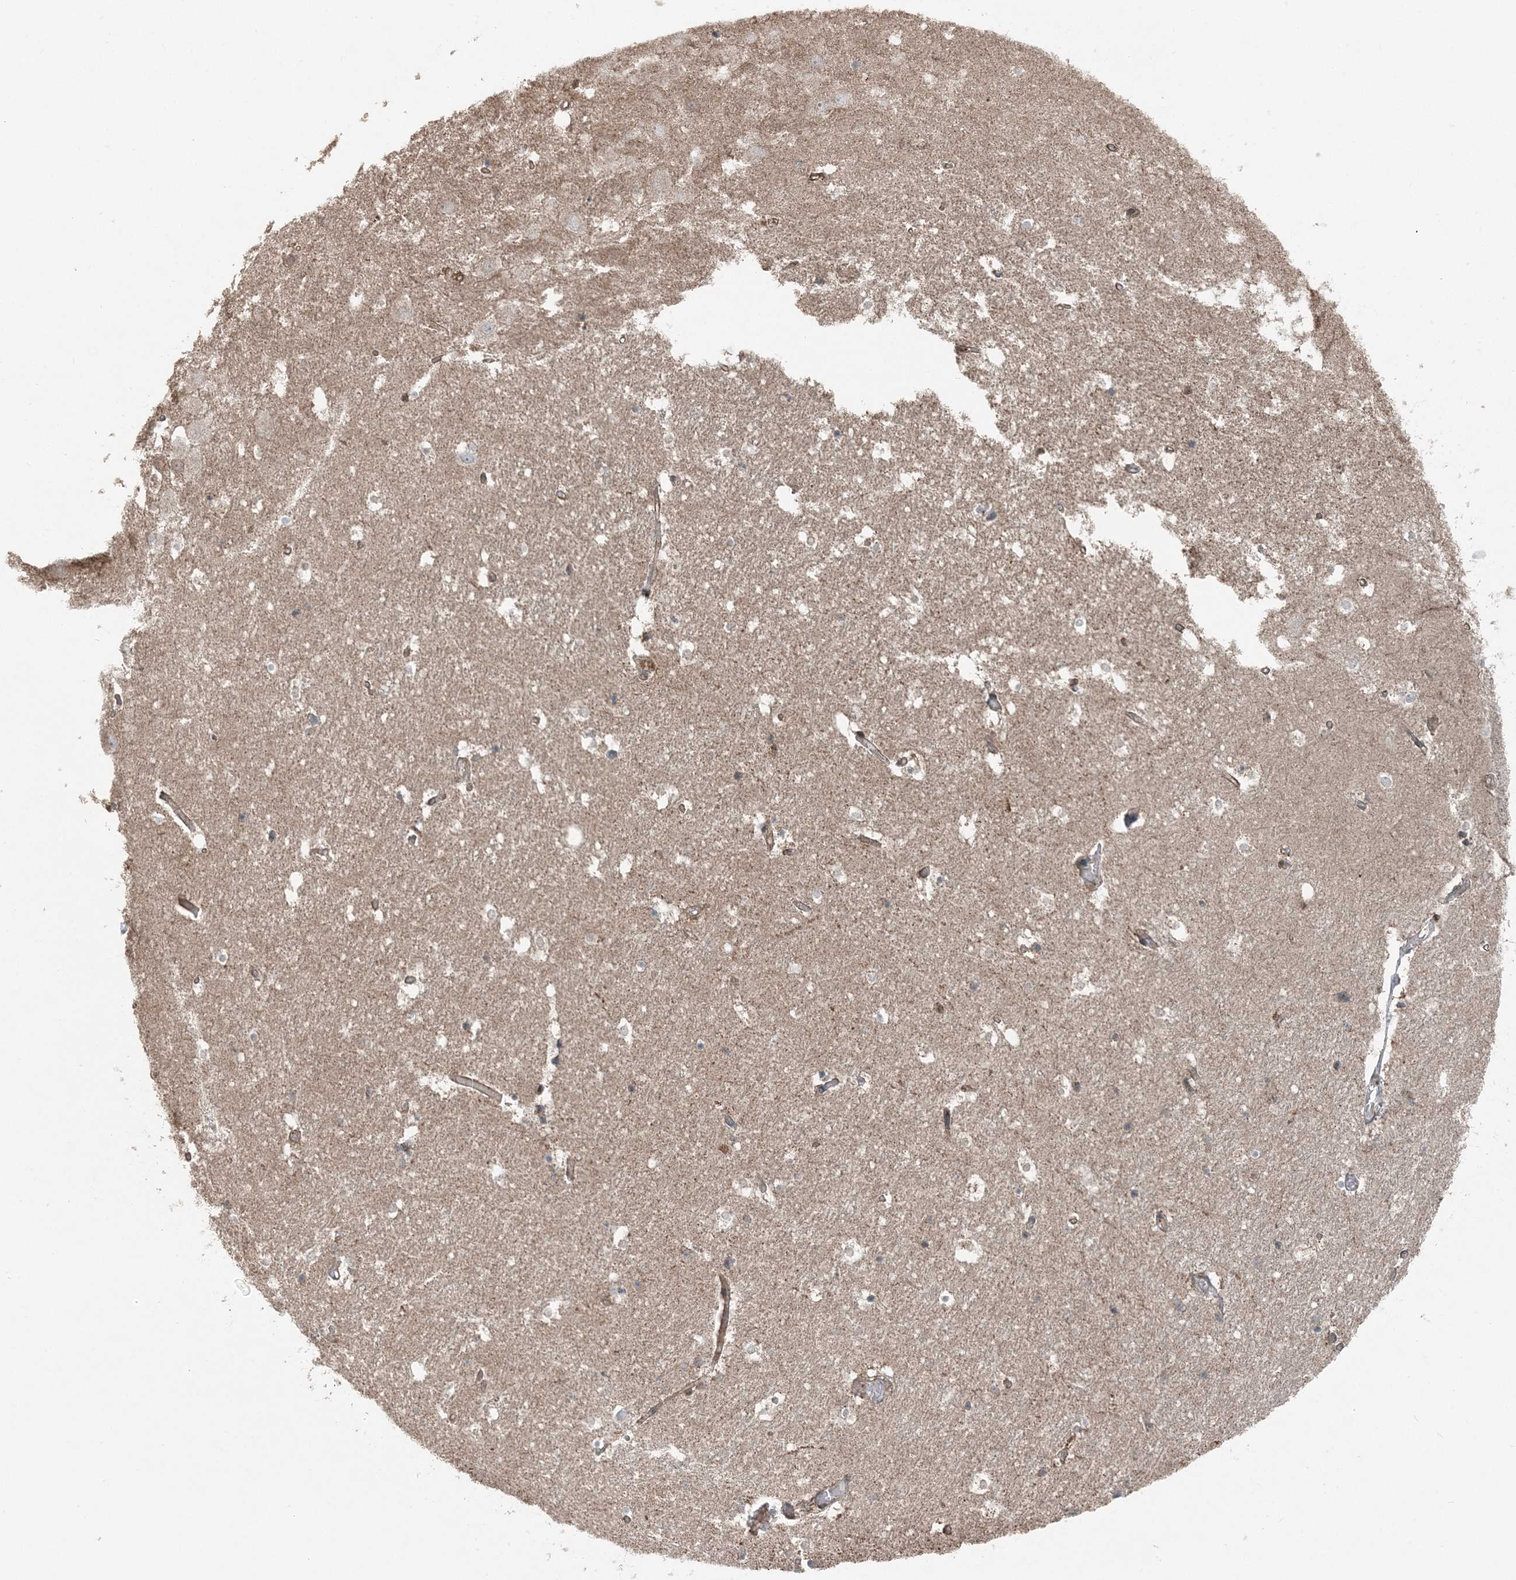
{"staining": {"intensity": "negative", "quantity": "none", "location": "none"}, "tissue": "hippocampus", "cell_type": "Glial cells", "image_type": "normal", "snomed": [{"axis": "morphology", "description": "Normal tissue, NOS"}, {"axis": "topography", "description": "Hippocampus"}], "caption": "The photomicrograph demonstrates no significant positivity in glial cells of hippocampus.", "gene": "KY", "patient": {"sex": "female", "age": 52}}